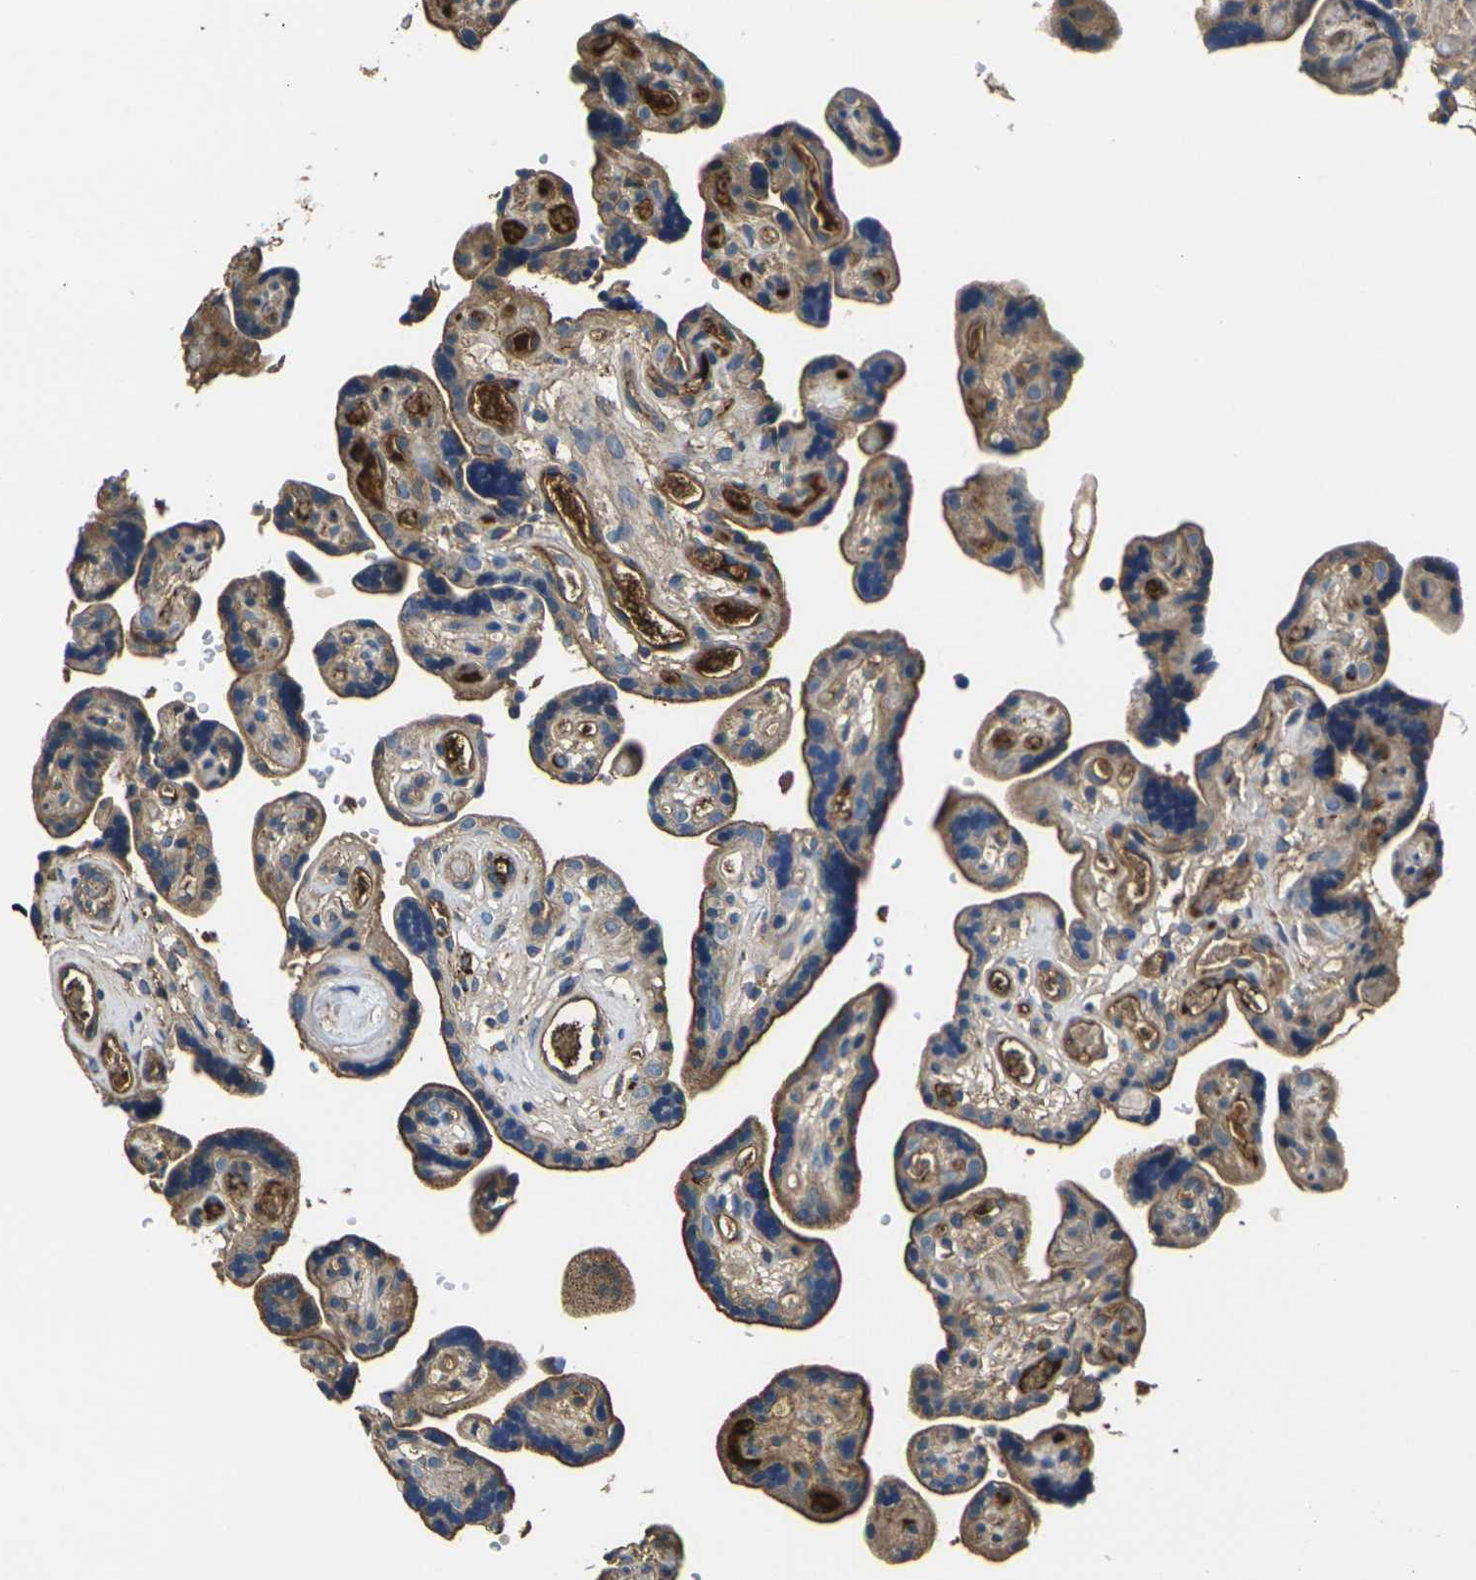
{"staining": {"intensity": "moderate", "quantity": ">75%", "location": "cytoplasmic/membranous"}, "tissue": "placenta", "cell_type": "Trophoblastic cells", "image_type": "normal", "snomed": [{"axis": "morphology", "description": "Normal tissue, NOS"}, {"axis": "topography", "description": "Placenta"}], "caption": "Protein staining displays moderate cytoplasmic/membranous staining in approximately >75% of trophoblastic cells in benign placenta. The protein of interest is stained brown, and the nuclei are stained in blue (DAB (3,3'-diaminobenzidine) IHC with brightfield microscopy, high magnification).", "gene": "HSPG2", "patient": {"sex": "female", "age": 30}}